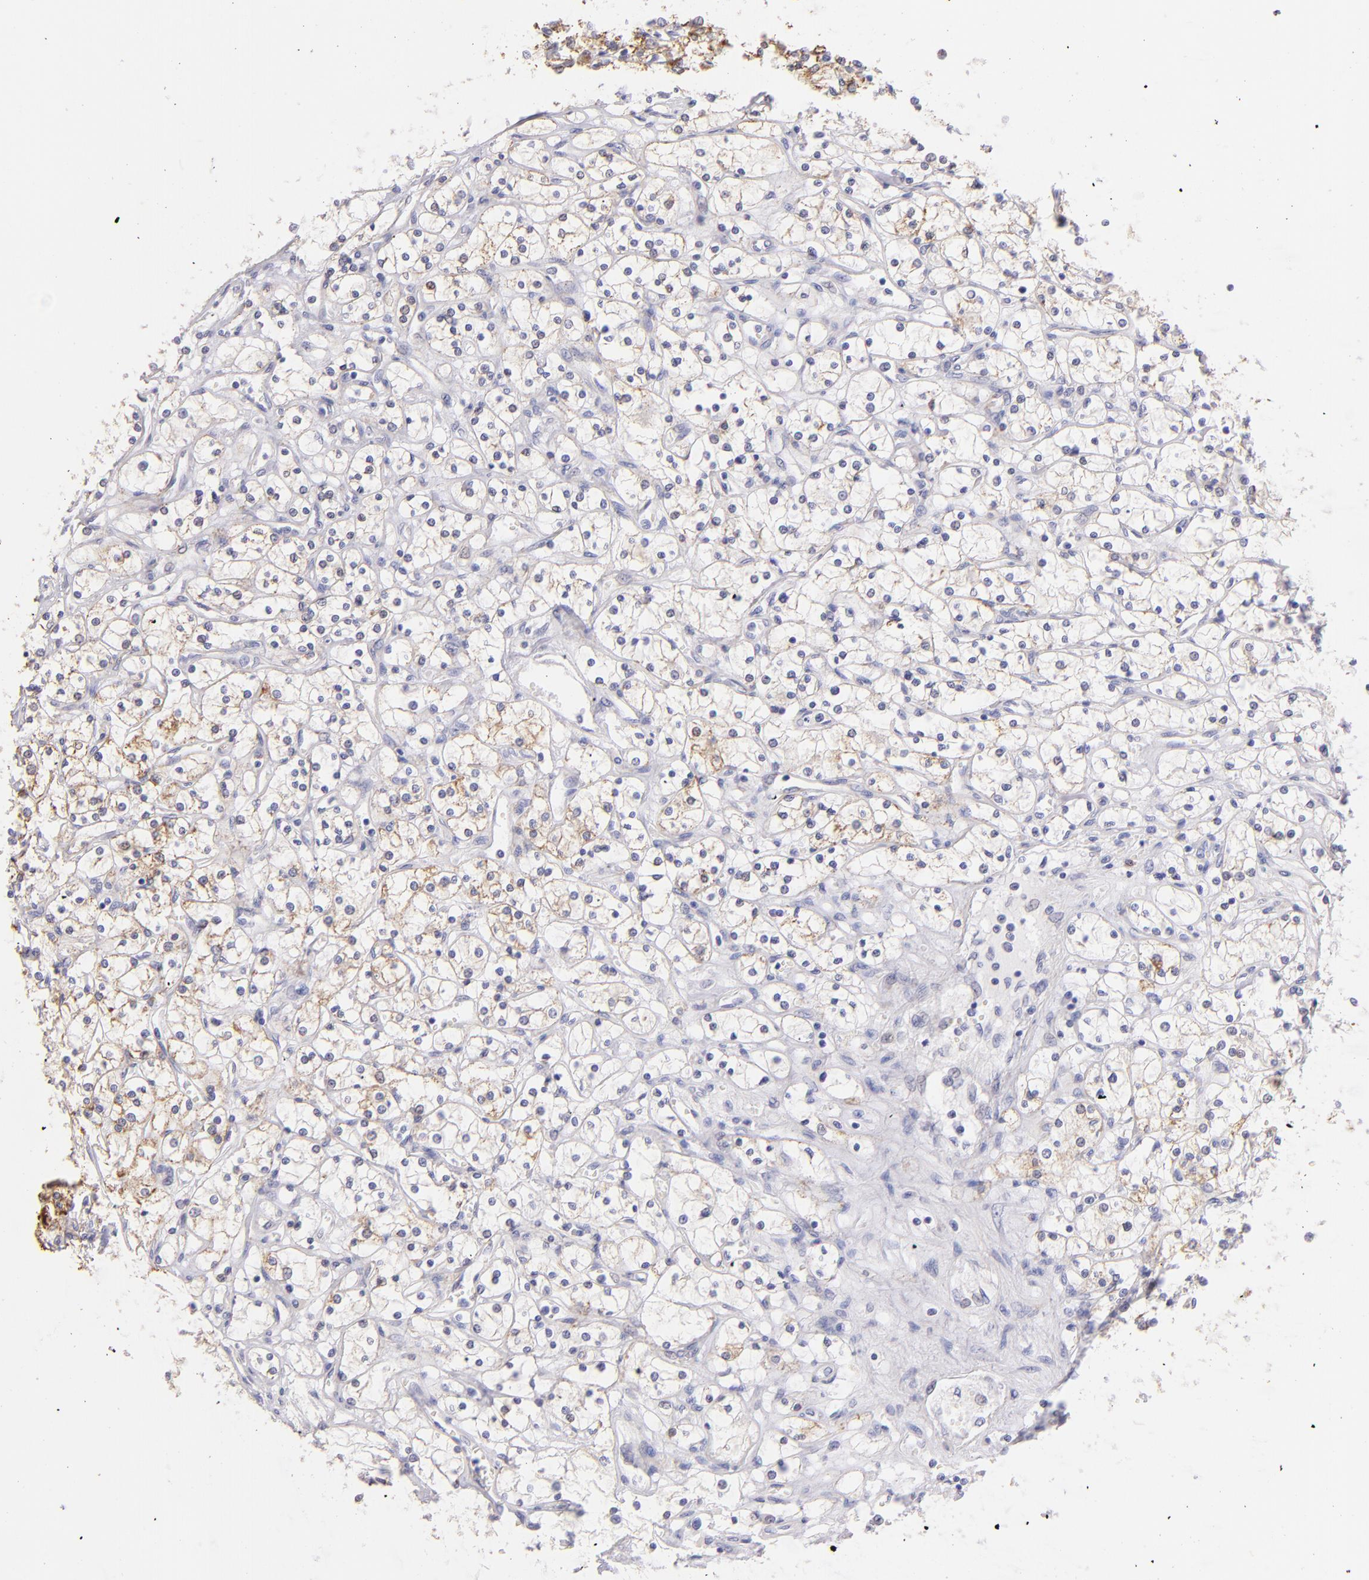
{"staining": {"intensity": "weak", "quantity": ">75%", "location": "cytoplasmic/membranous"}, "tissue": "renal cancer", "cell_type": "Tumor cells", "image_type": "cancer", "snomed": [{"axis": "morphology", "description": "Adenocarcinoma, NOS"}, {"axis": "topography", "description": "Kidney"}], "caption": "Weak cytoplasmic/membranous staining for a protein is identified in approximately >75% of tumor cells of renal cancer (adenocarcinoma) using immunohistochemistry.", "gene": "SH2D4A", "patient": {"sex": "male", "age": 61}}